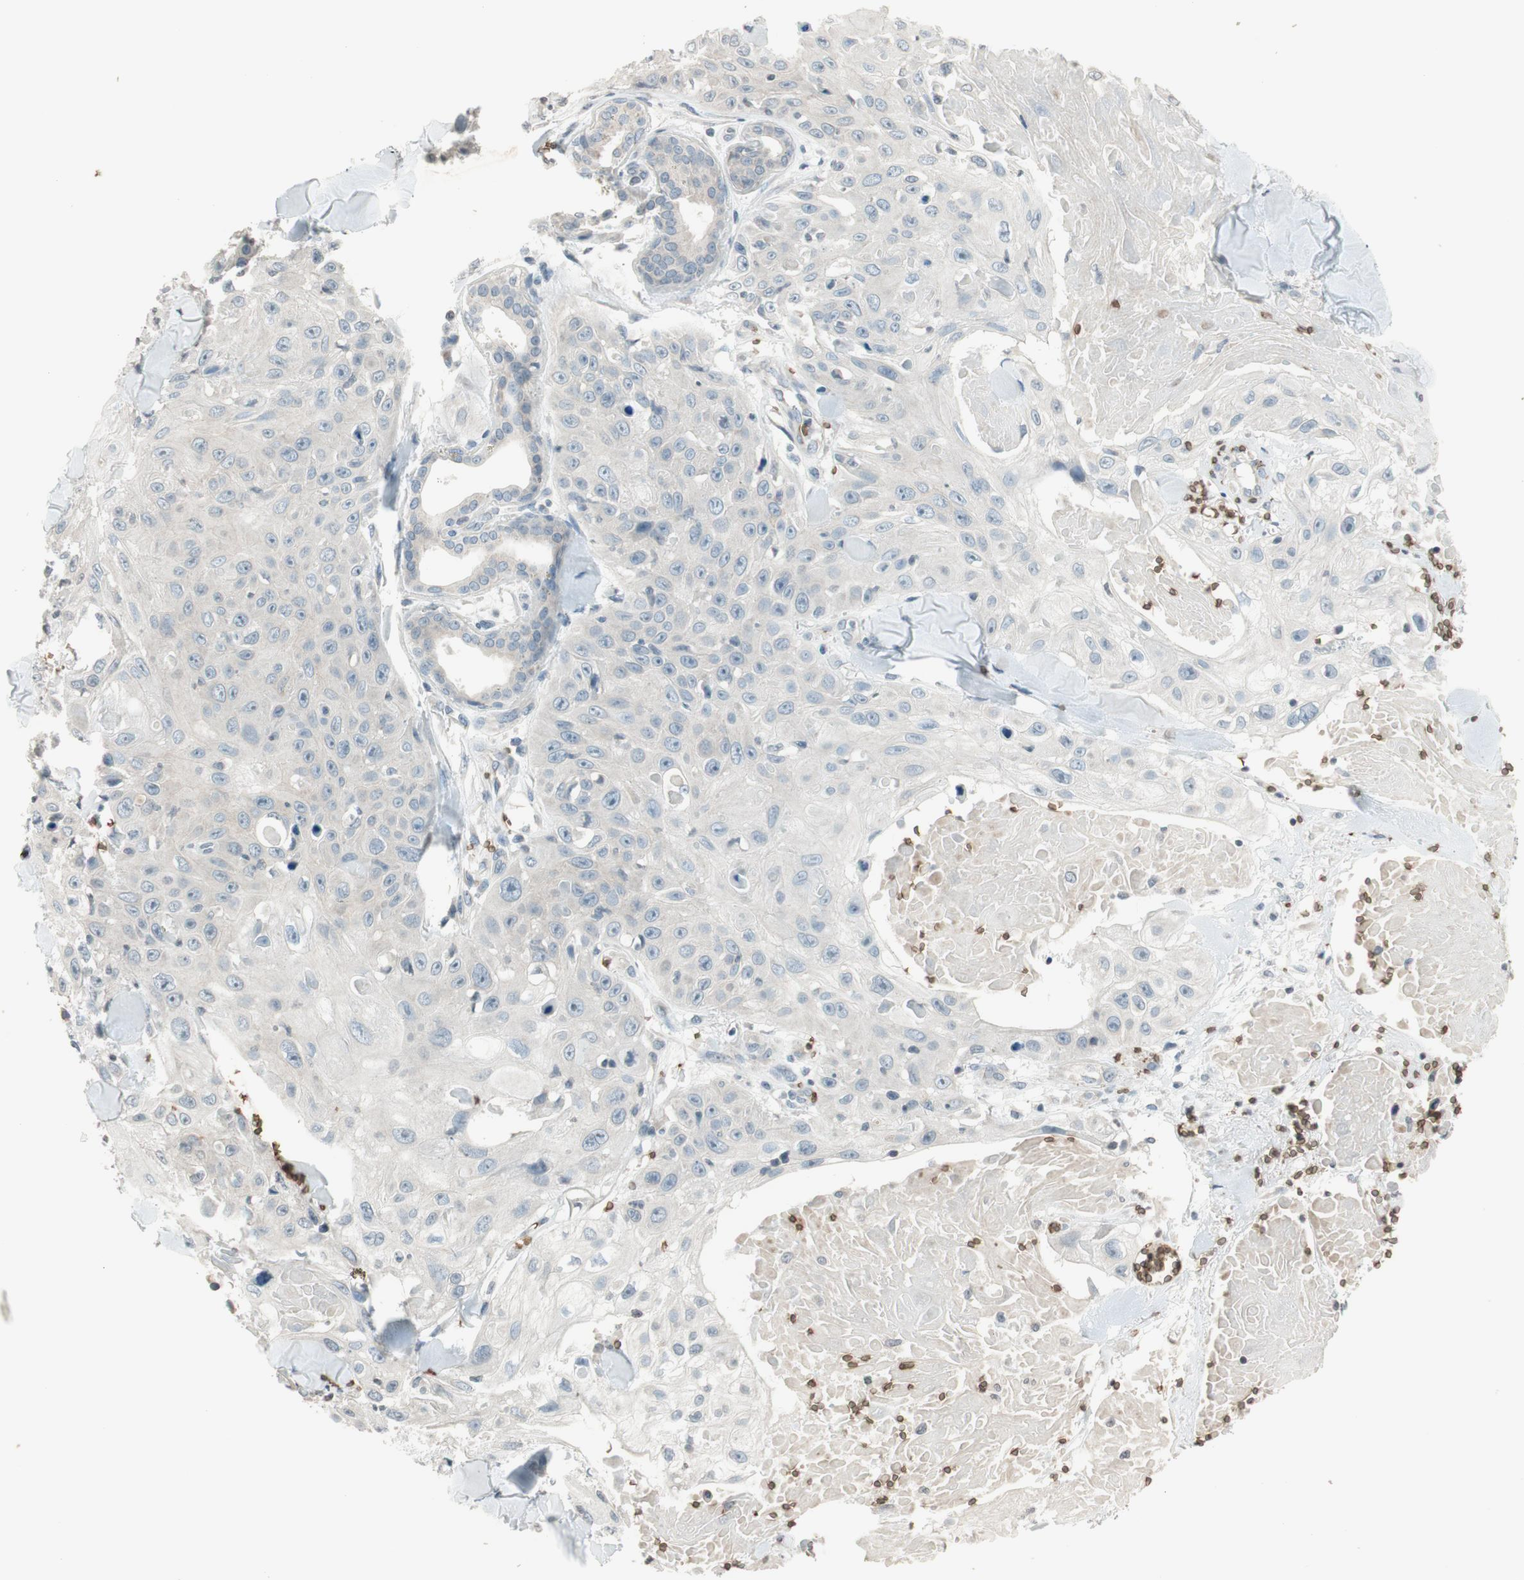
{"staining": {"intensity": "negative", "quantity": "none", "location": "none"}, "tissue": "skin cancer", "cell_type": "Tumor cells", "image_type": "cancer", "snomed": [{"axis": "morphology", "description": "Squamous cell carcinoma, NOS"}, {"axis": "topography", "description": "Skin"}], "caption": "Tumor cells are negative for brown protein staining in skin cancer.", "gene": "GYPC", "patient": {"sex": "male", "age": 86}}